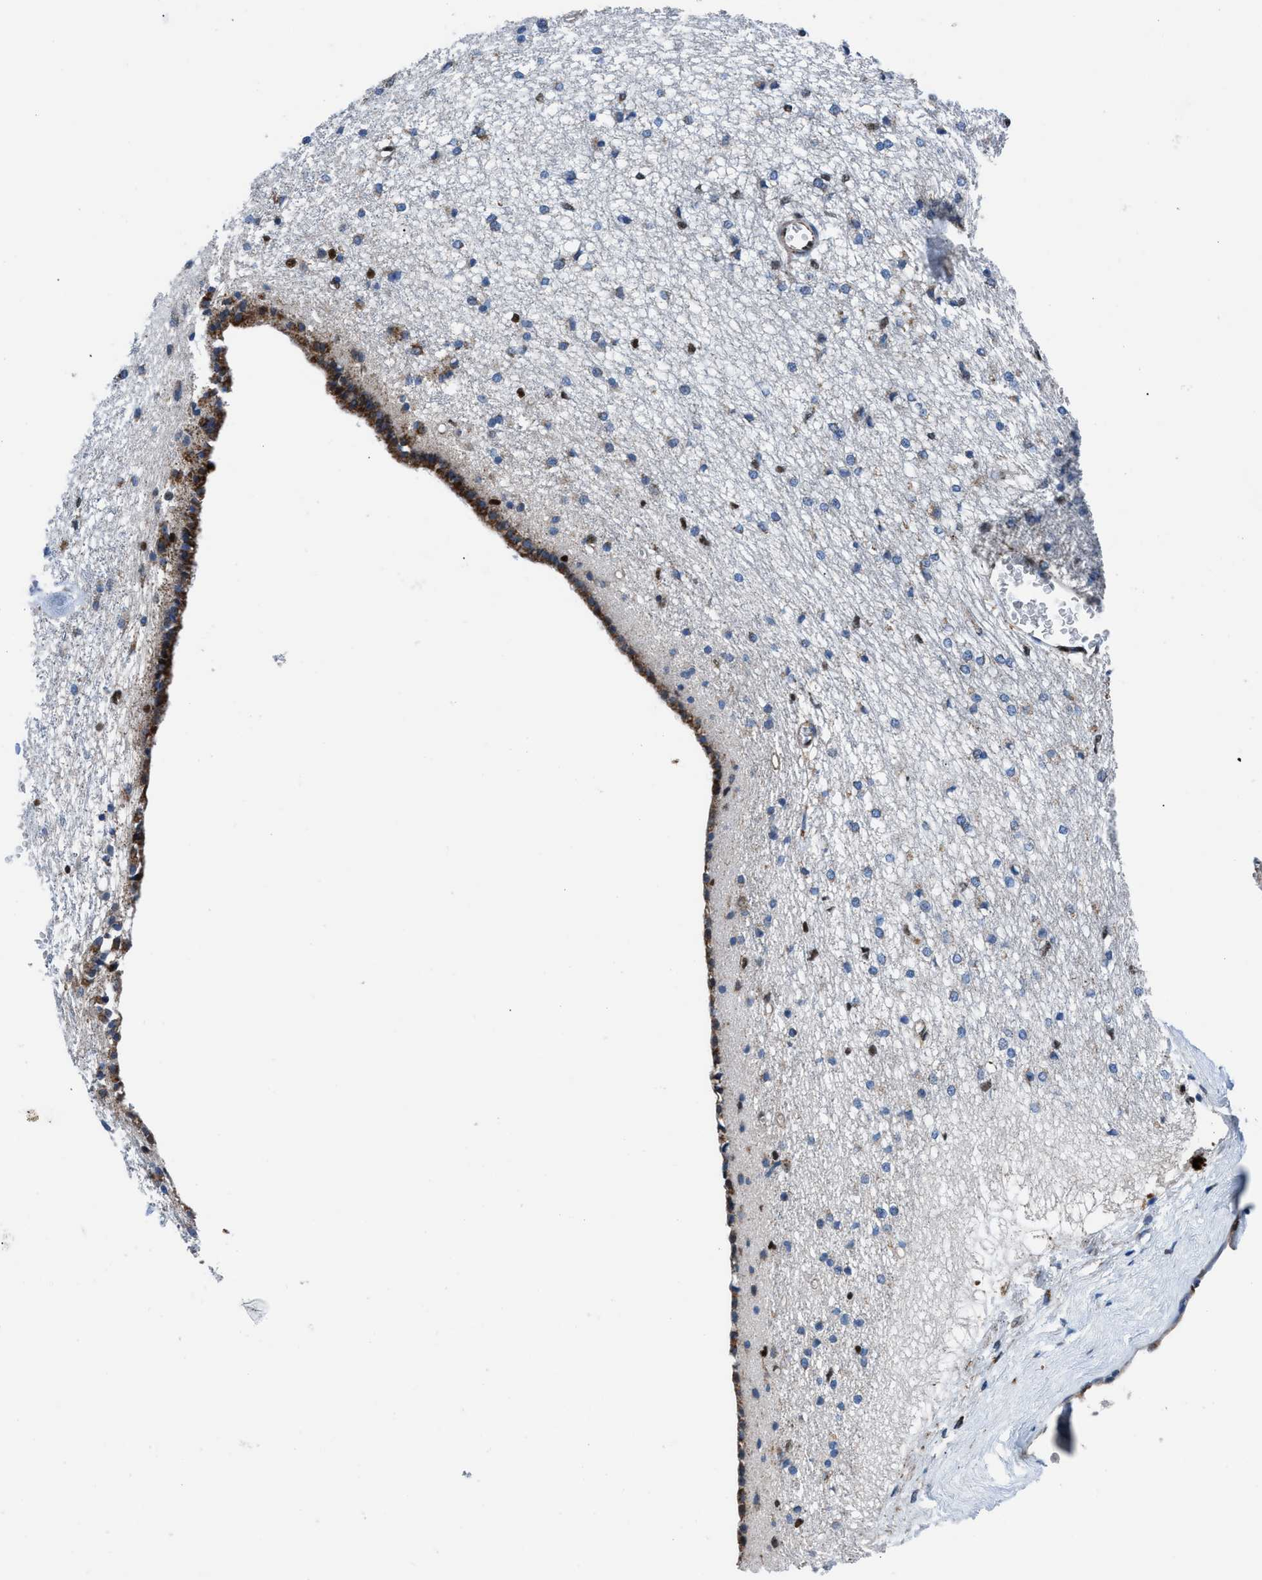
{"staining": {"intensity": "negative", "quantity": "none", "location": "none"}, "tissue": "caudate", "cell_type": "Glial cells", "image_type": "normal", "snomed": [{"axis": "morphology", "description": "Normal tissue, NOS"}, {"axis": "topography", "description": "Lateral ventricle wall"}], "caption": "Protein analysis of normal caudate shows no significant positivity in glial cells. (Brightfield microscopy of DAB (3,3'-diaminobenzidine) IHC at high magnification).", "gene": "LMO2", "patient": {"sex": "female", "age": 19}}